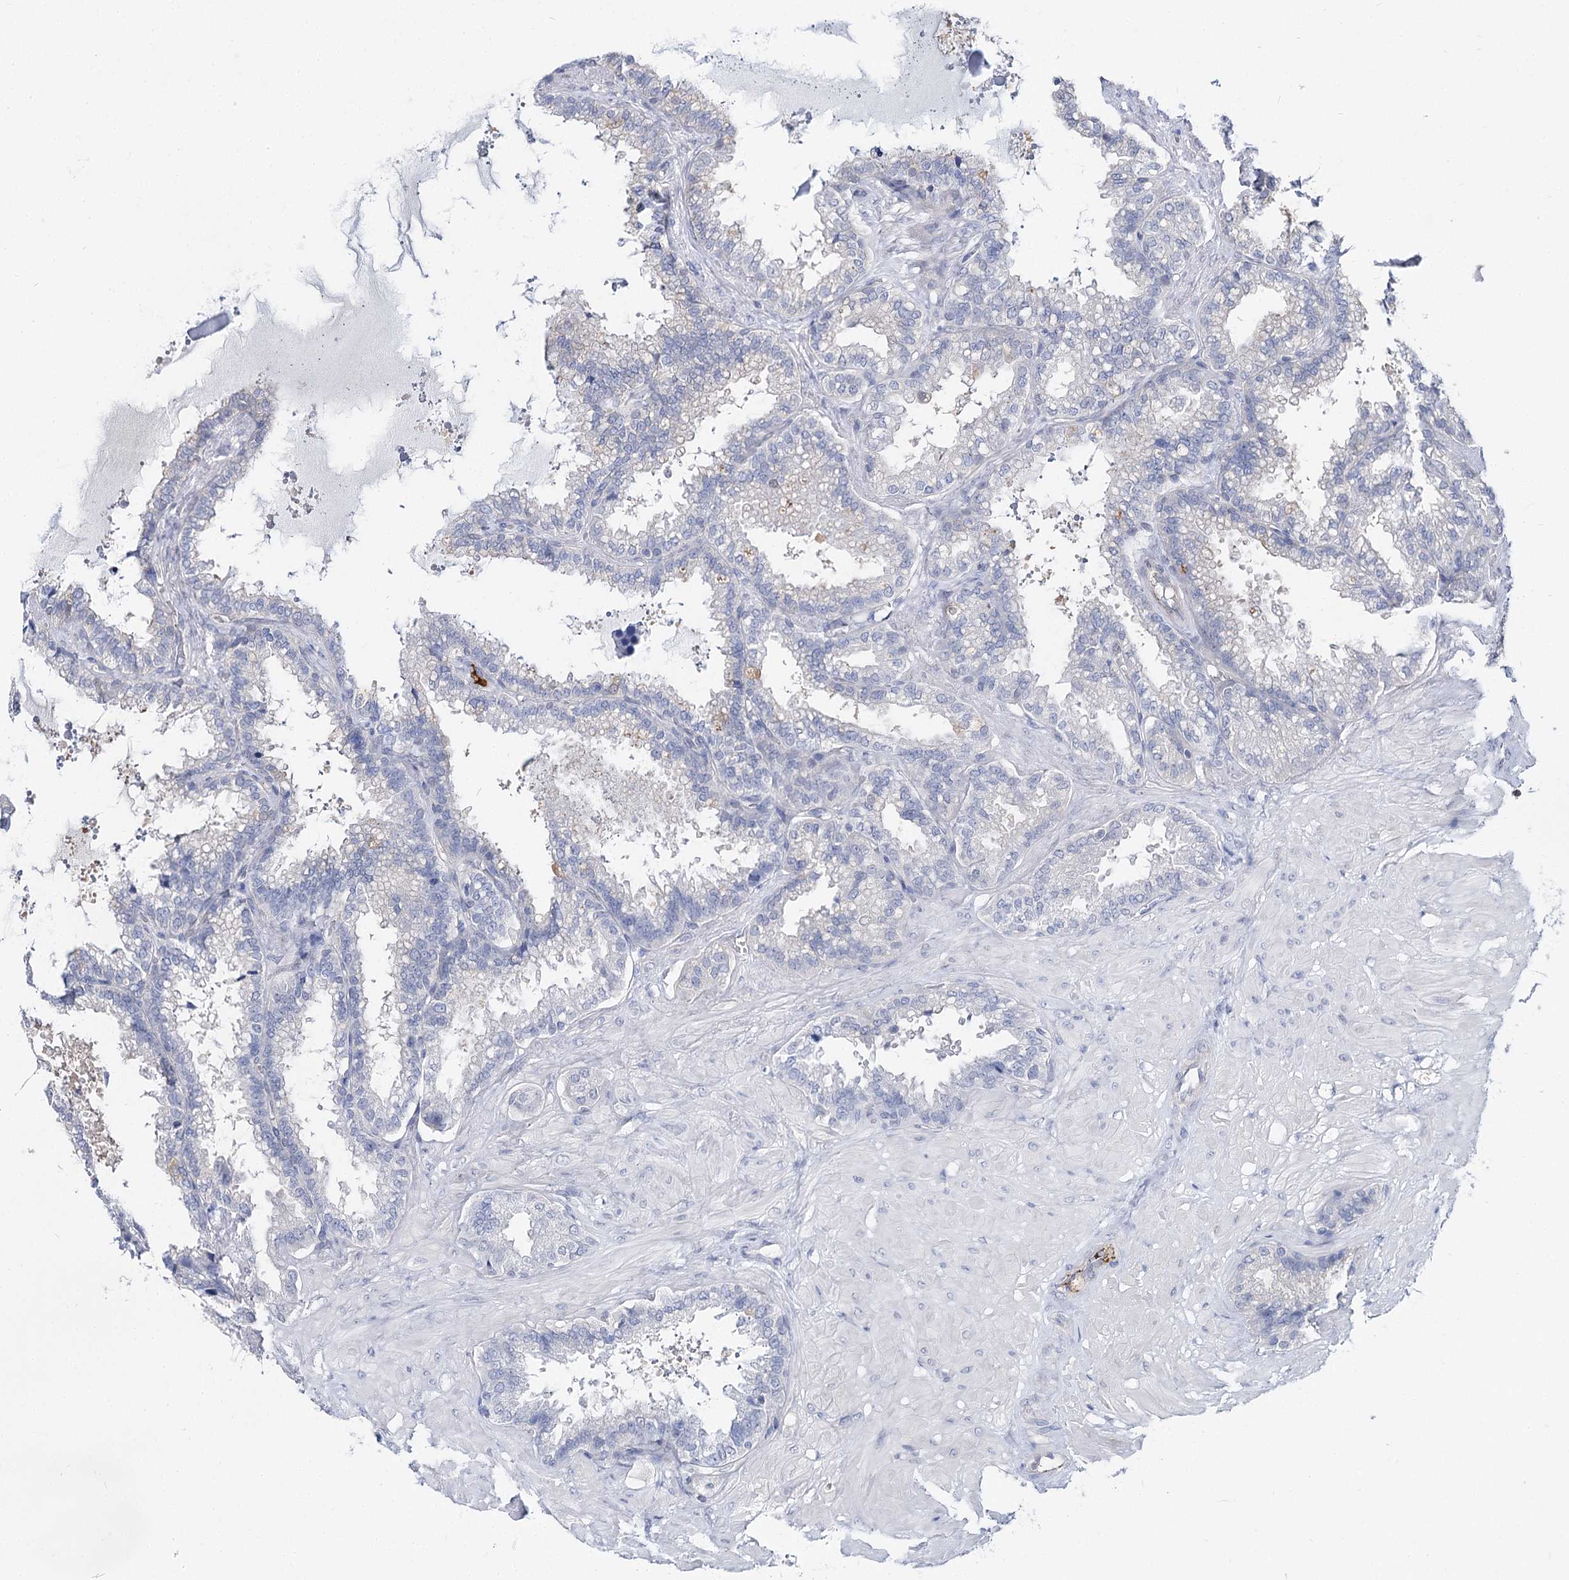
{"staining": {"intensity": "negative", "quantity": "none", "location": "none"}, "tissue": "seminal vesicle", "cell_type": "Glandular cells", "image_type": "normal", "snomed": [{"axis": "morphology", "description": "Normal tissue, NOS"}, {"axis": "topography", "description": "Seminal veicle"}], "caption": "High power microscopy photomicrograph of an immunohistochemistry micrograph of normal seminal vesicle, revealing no significant staining in glandular cells. (DAB (3,3'-diaminobenzidine) IHC with hematoxylin counter stain).", "gene": "UGP2", "patient": {"sex": "male", "age": 46}}